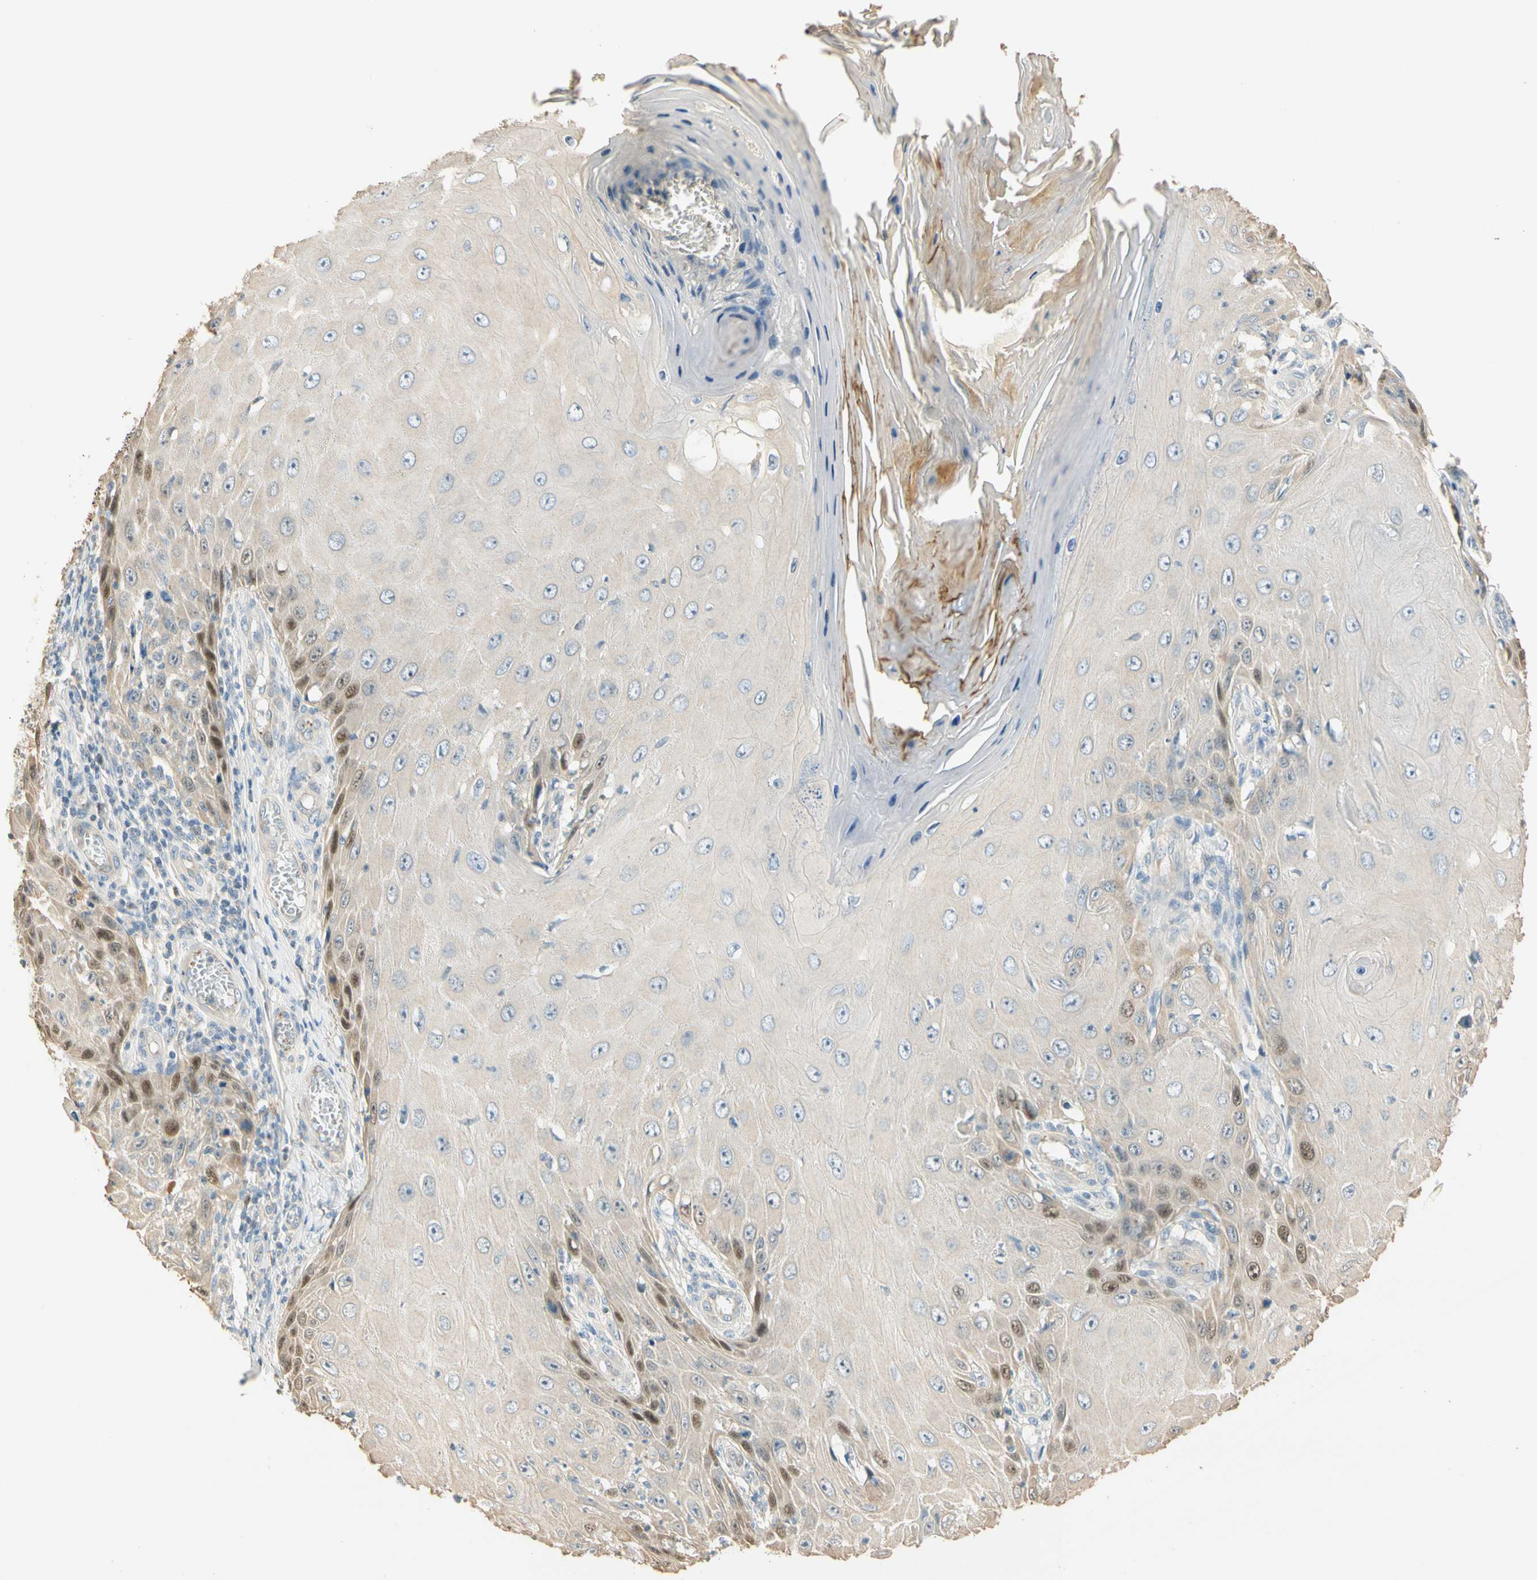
{"staining": {"intensity": "moderate", "quantity": "<25%", "location": "nuclear"}, "tissue": "skin cancer", "cell_type": "Tumor cells", "image_type": "cancer", "snomed": [{"axis": "morphology", "description": "Squamous cell carcinoma, NOS"}, {"axis": "topography", "description": "Skin"}], "caption": "Immunohistochemistry of human skin squamous cell carcinoma demonstrates low levels of moderate nuclear staining in about <25% of tumor cells. (IHC, brightfield microscopy, high magnification).", "gene": "RAD18", "patient": {"sex": "female", "age": 73}}